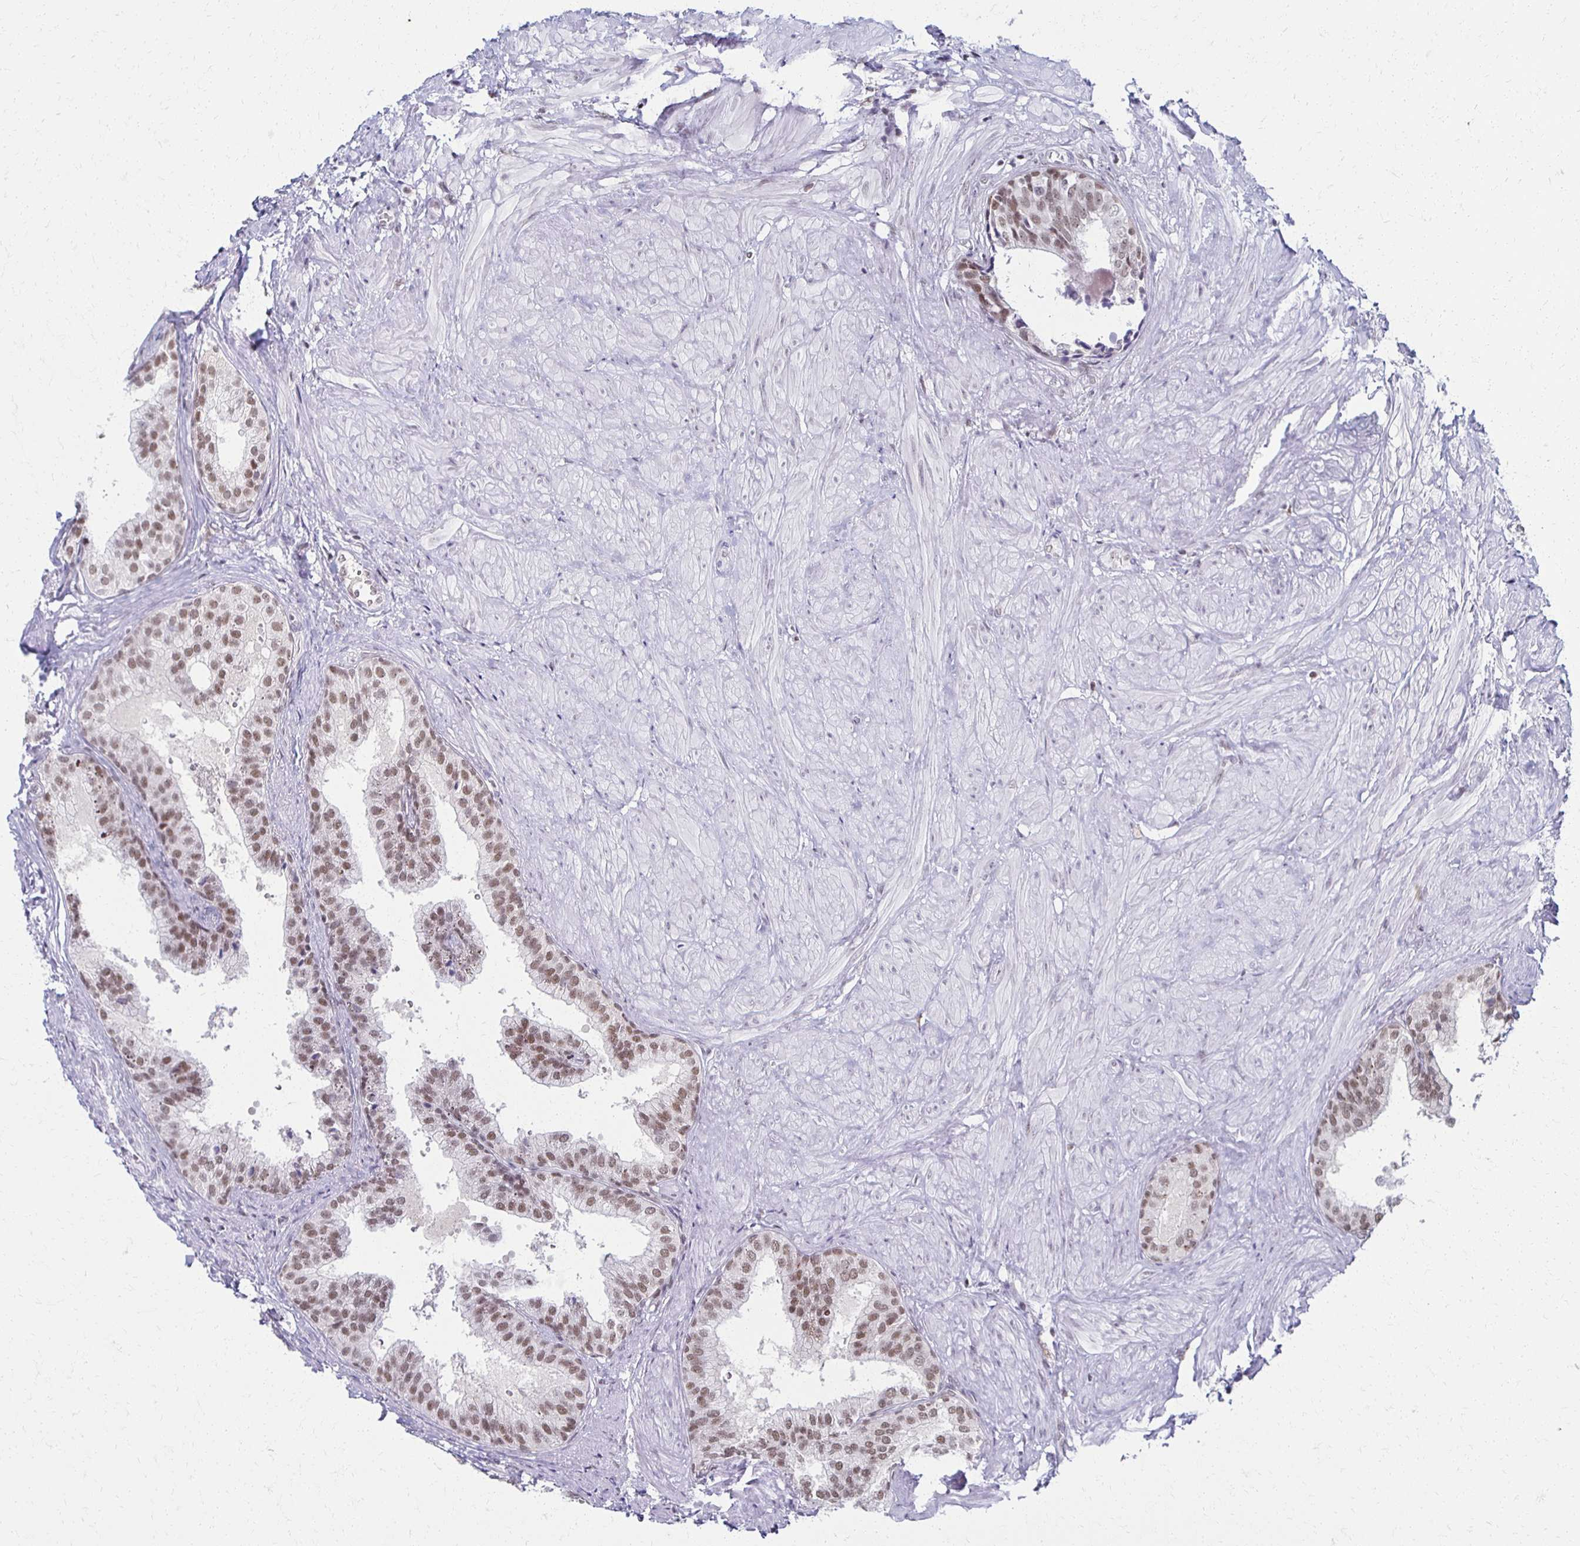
{"staining": {"intensity": "moderate", "quantity": "25%-75%", "location": "nuclear"}, "tissue": "prostate", "cell_type": "Glandular cells", "image_type": "normal", "snomed": [{"axis": "morphology", "description": "Normal tissue, NOS"}, {"axis": "topography", "description": "Prostate"}, {"axis": "topography", "description": "Peripheral nerve tissue"}], "caption": "DAB immunohistochemical staining of benign prostate demonstrates moderate nuclear protein staining in approximately 25%-75% of glandular cells. (DAB IHC with brightfield microscopy, high magnification).", "gene": "IRF7", "patient": {"sex": "male", "age": 55}}